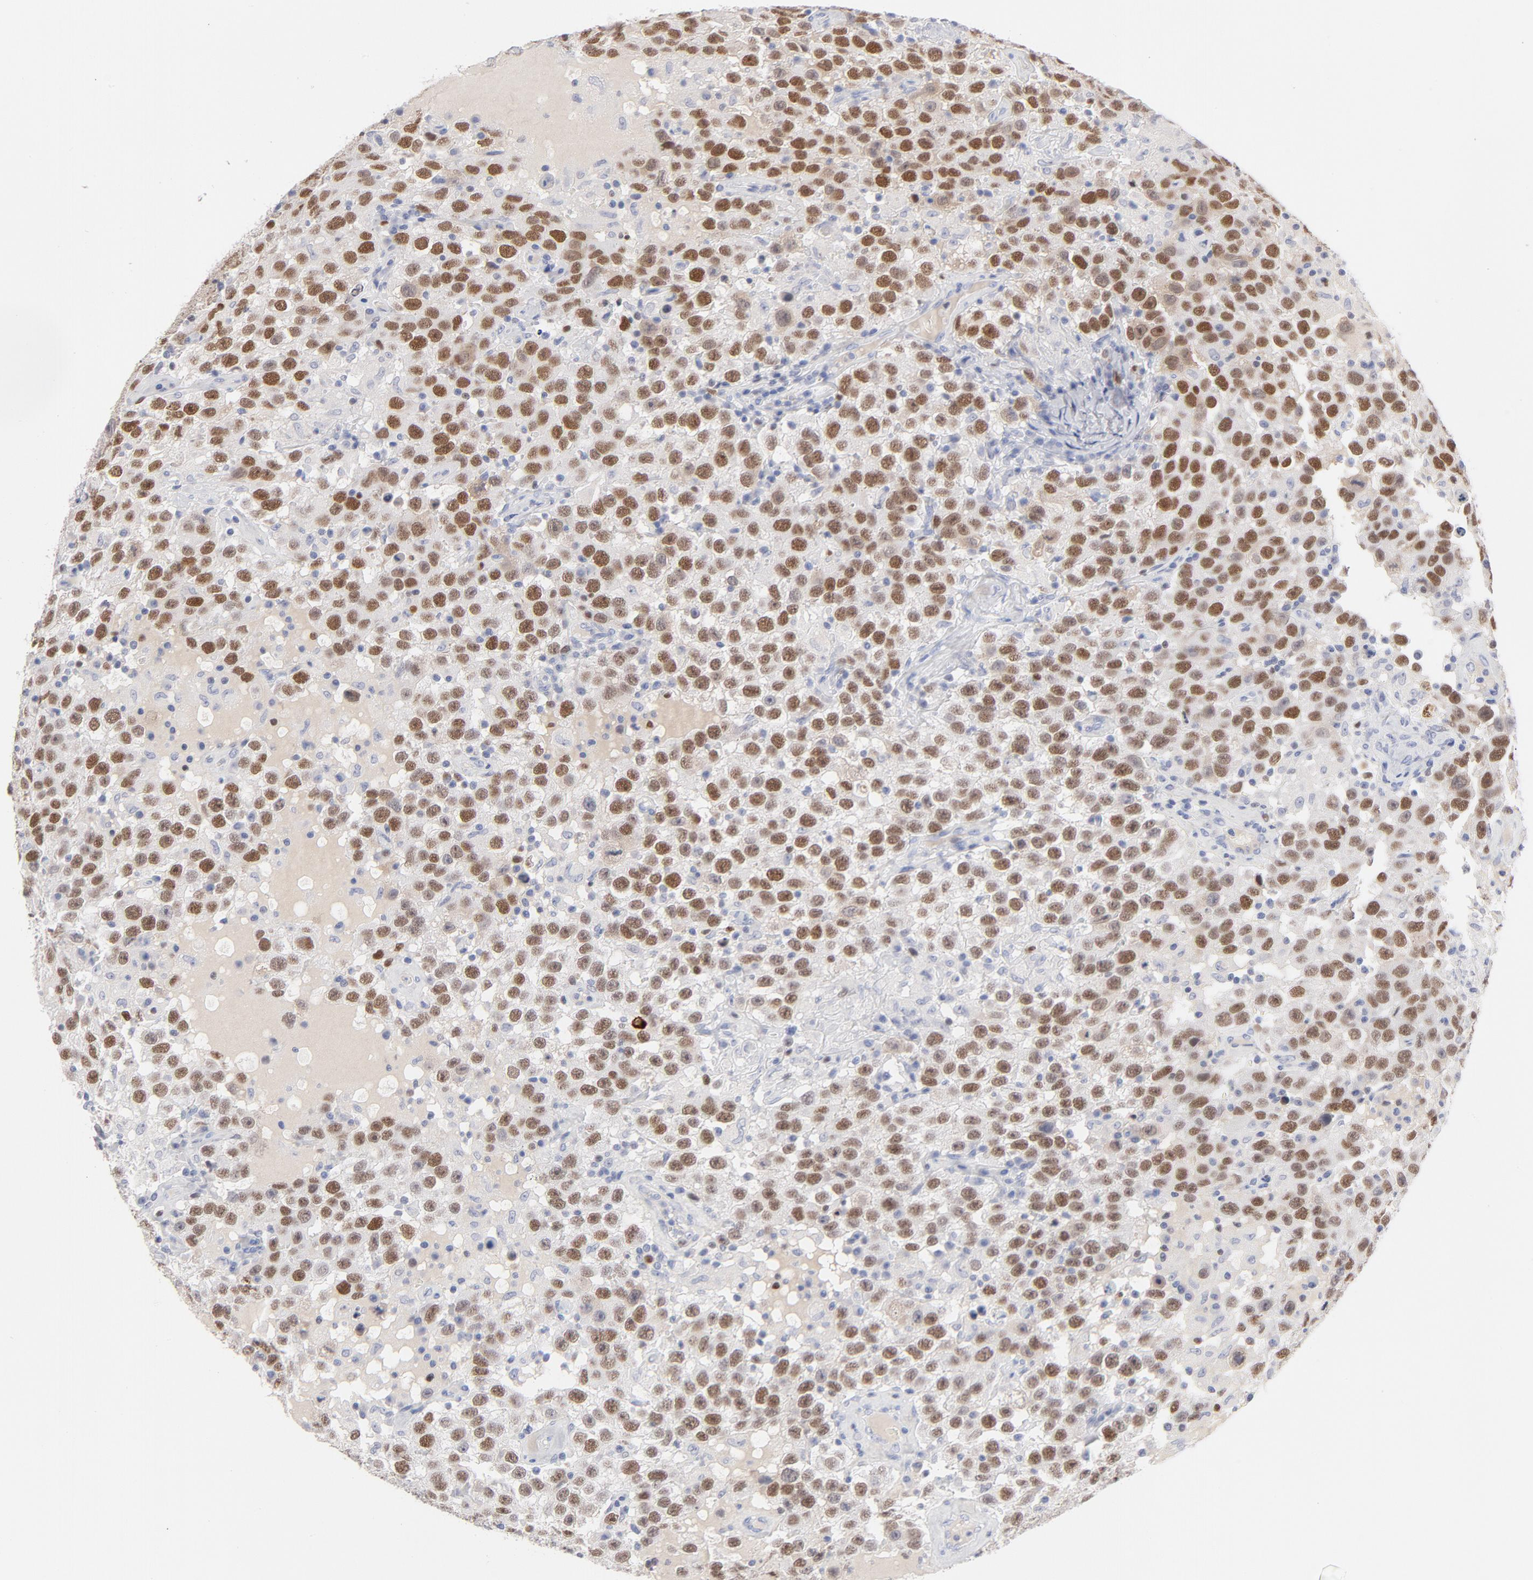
{"staining": {"intensity": "strong", "quantity": ">75%", "location": "nuclear"}, "tissue": "testis cancer", "cell_type": "Tumor cells", "image_type": "cancer", "snomed": [{"axis": "morphology", "description": "Seminoma, NOS"}, {"axis": "topography", "description": "Testis"}], "caption": "Tumor cells display high levels of strong nuclear expression in about >75% of cells in testis seminoma.", "gene": "MCM7", "patient": {"sex": "male", "age": 41}}